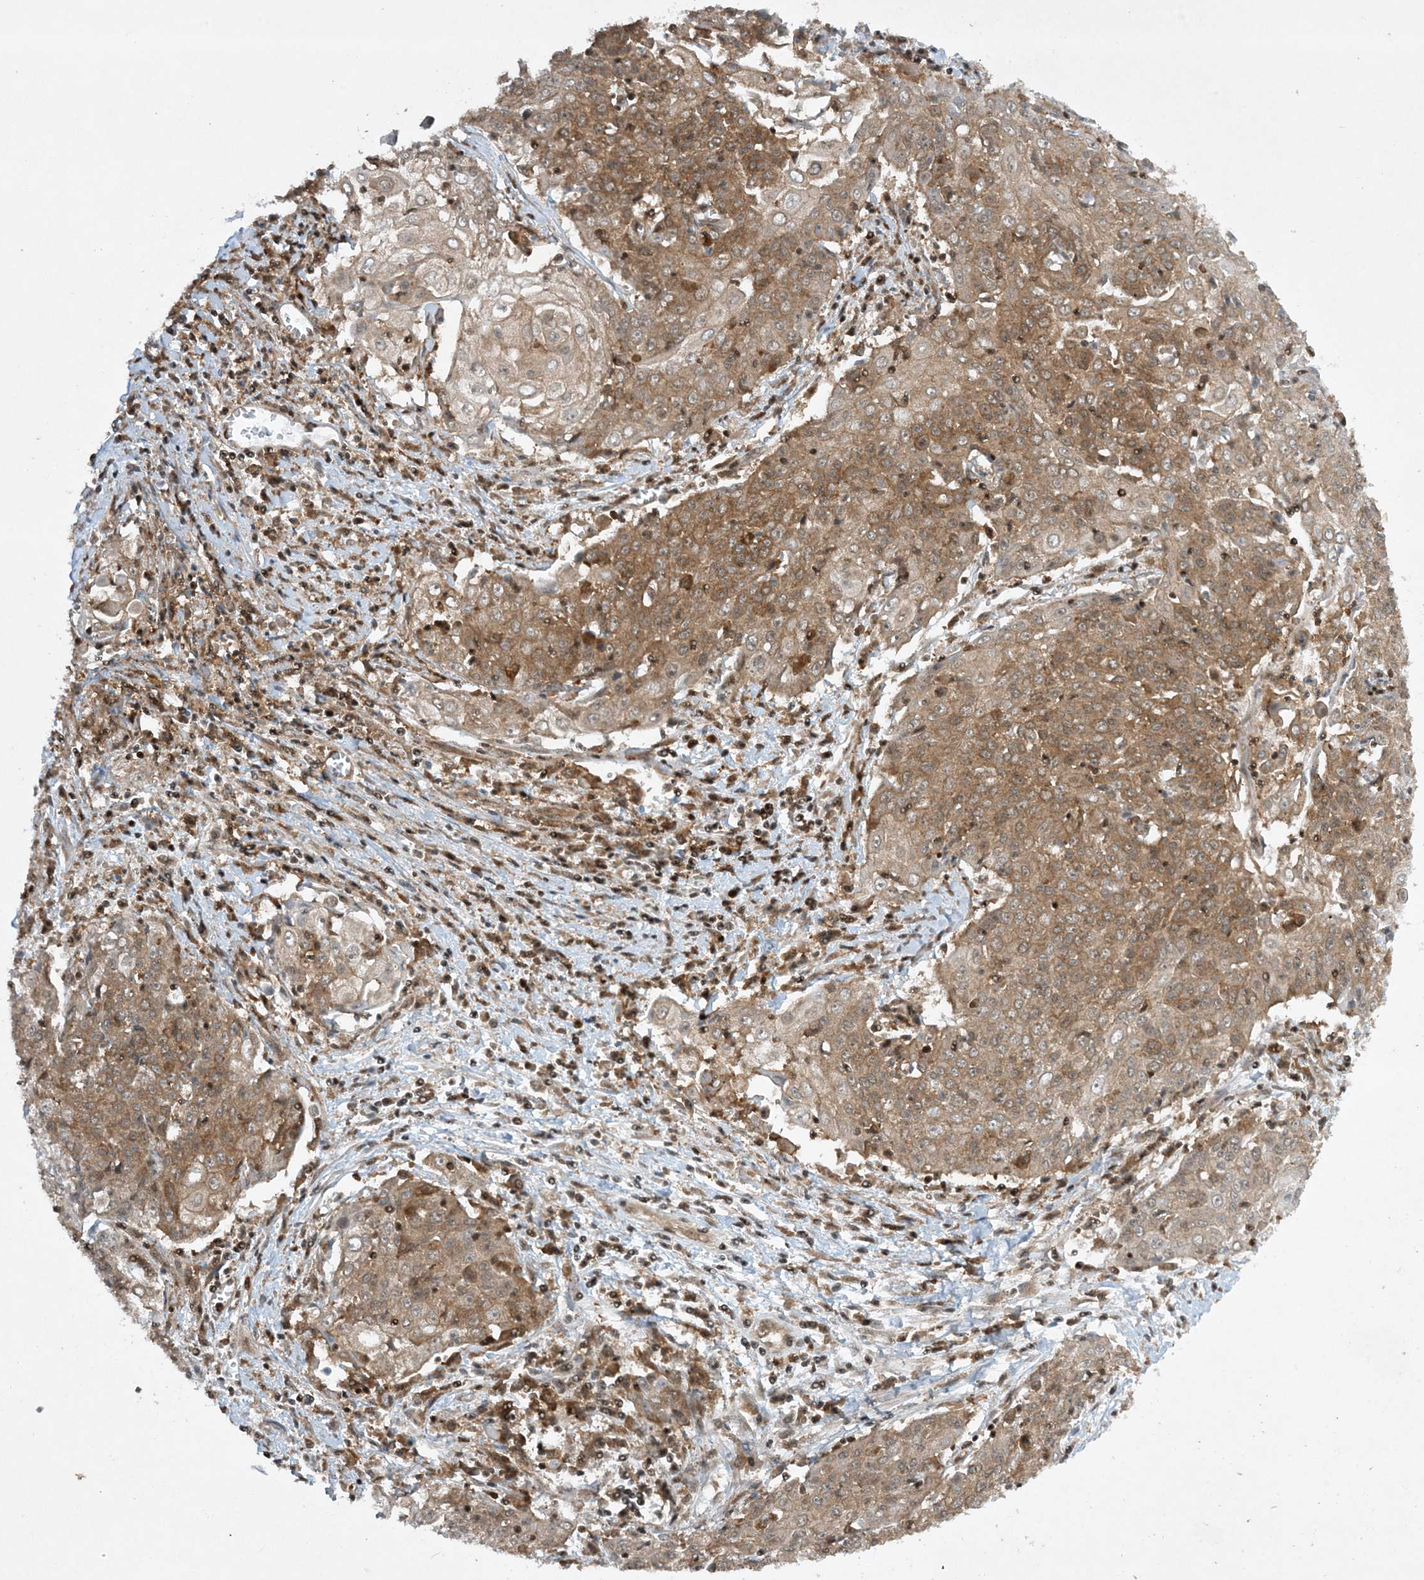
{"staining": {"intensity": "moderate", "quantity": ">75%", "location": "cytoplasmic/membranous"}, "tissue": "cervical cancer", "cell_type": "Tumor cells", "image_type": "cancer", "snomed": [{"axis": "morphology", "description": "Squamous cell carcinoma, NOS"}, {"axis": "topography", "description": "Cervix"}], "caption": "Cervical cancer (squamous cell carcinoma) was stained to show a protein in brown. There is medium levels of moderate cytoplasmic/membranous expression in approximately >75% of tumor cells.", "gene": "CERT1", "patient": {"sex": "female", "age": 48}}